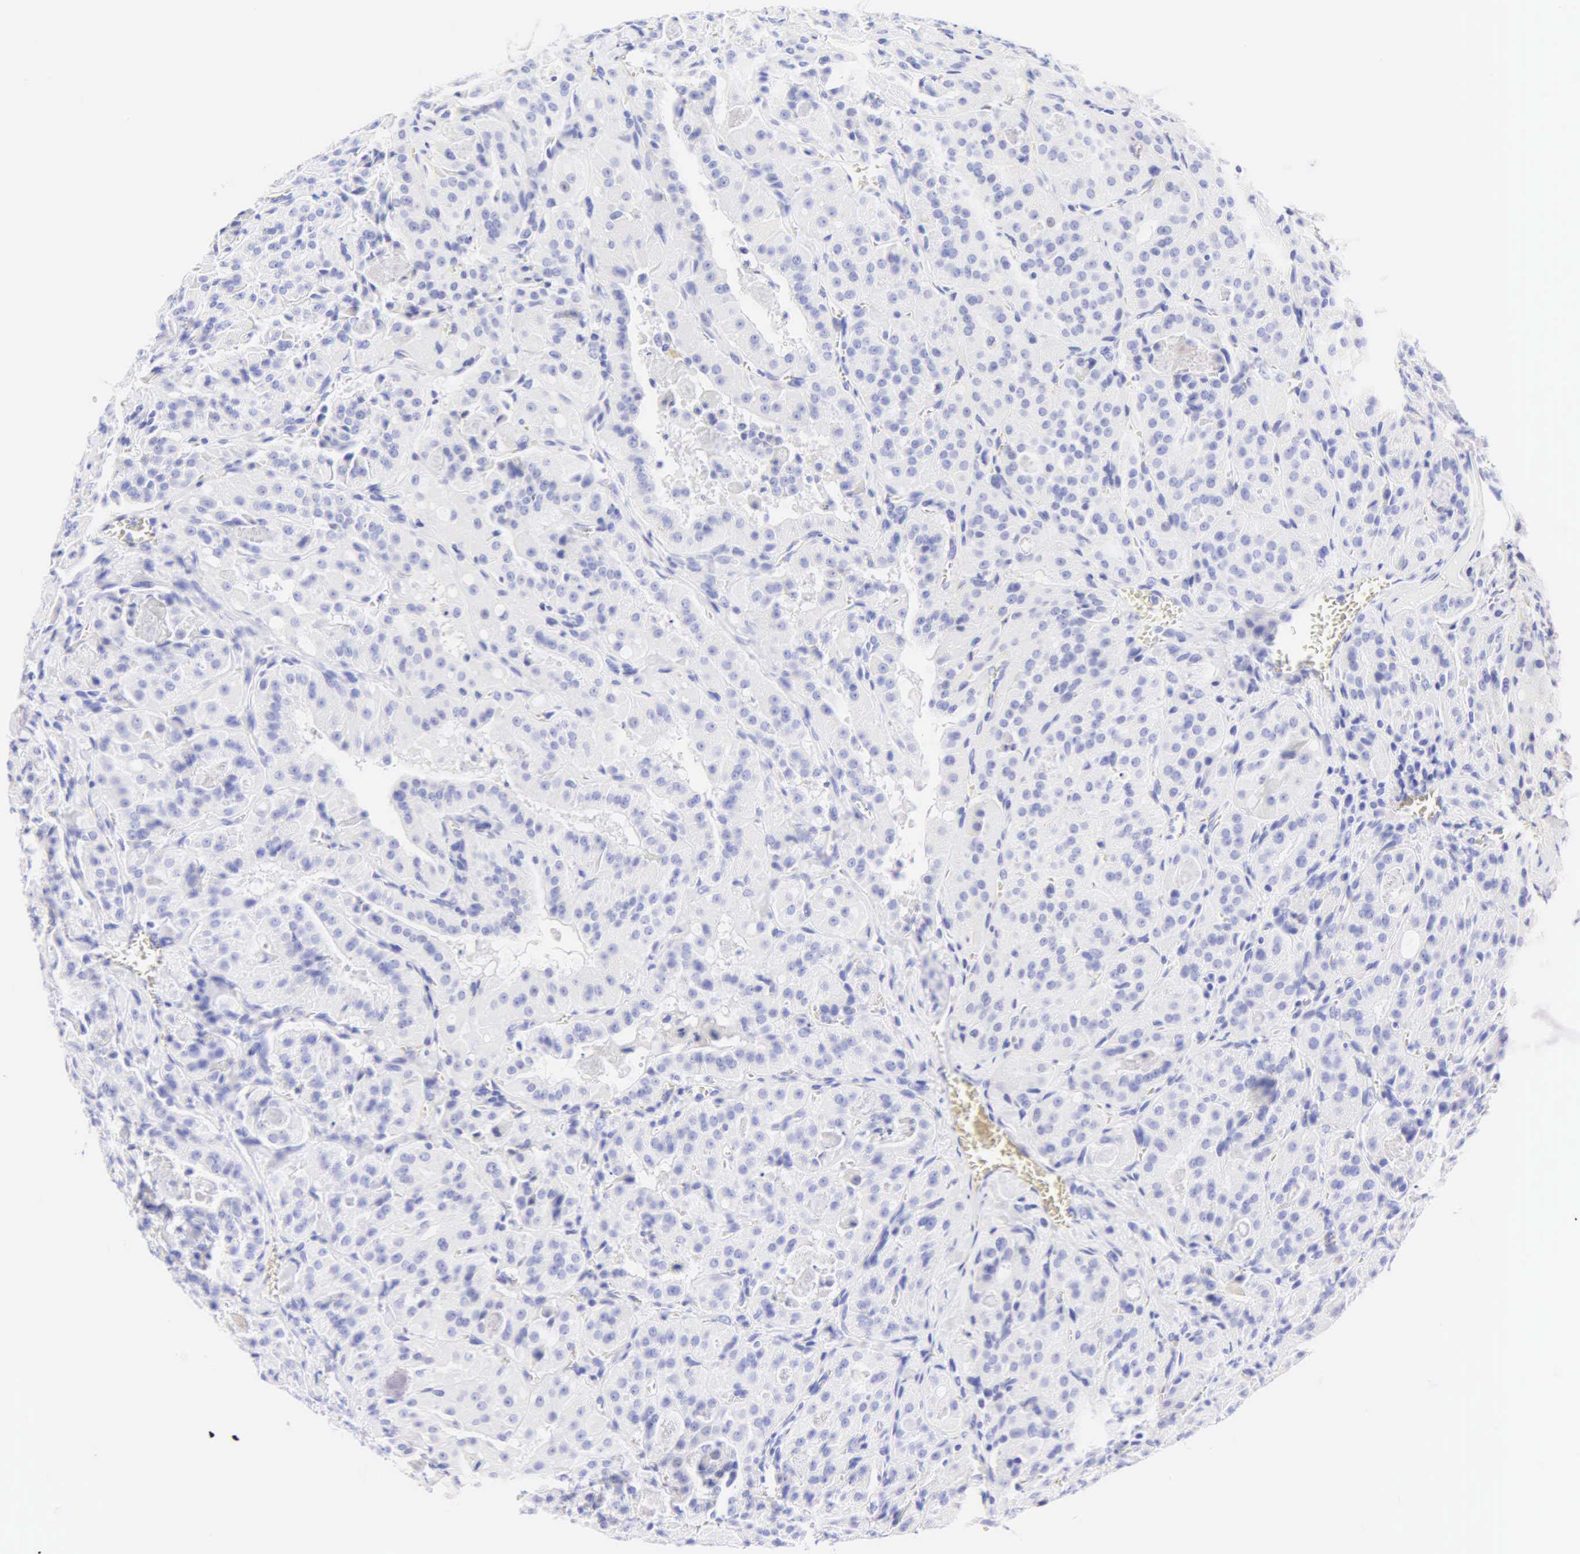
{"staining": {"intensity": "negative", "quantity": "none", "location": "none"}, "tissue": "thyroid cancer", "cell_type": "Tumor cells", "image_type": "cancer", "snomed": [{"axis": "morphology", "description": "Carcinoma, NOS"}, {"axis": "topography", "description": "Thyroid gland"}], "caption": "A micrograph of thyroid cancer stained for a protein demonstrates no brown staining in tumor cells.", "gene": "KRT20", "patient": {"sex": "male", "age": 76}}